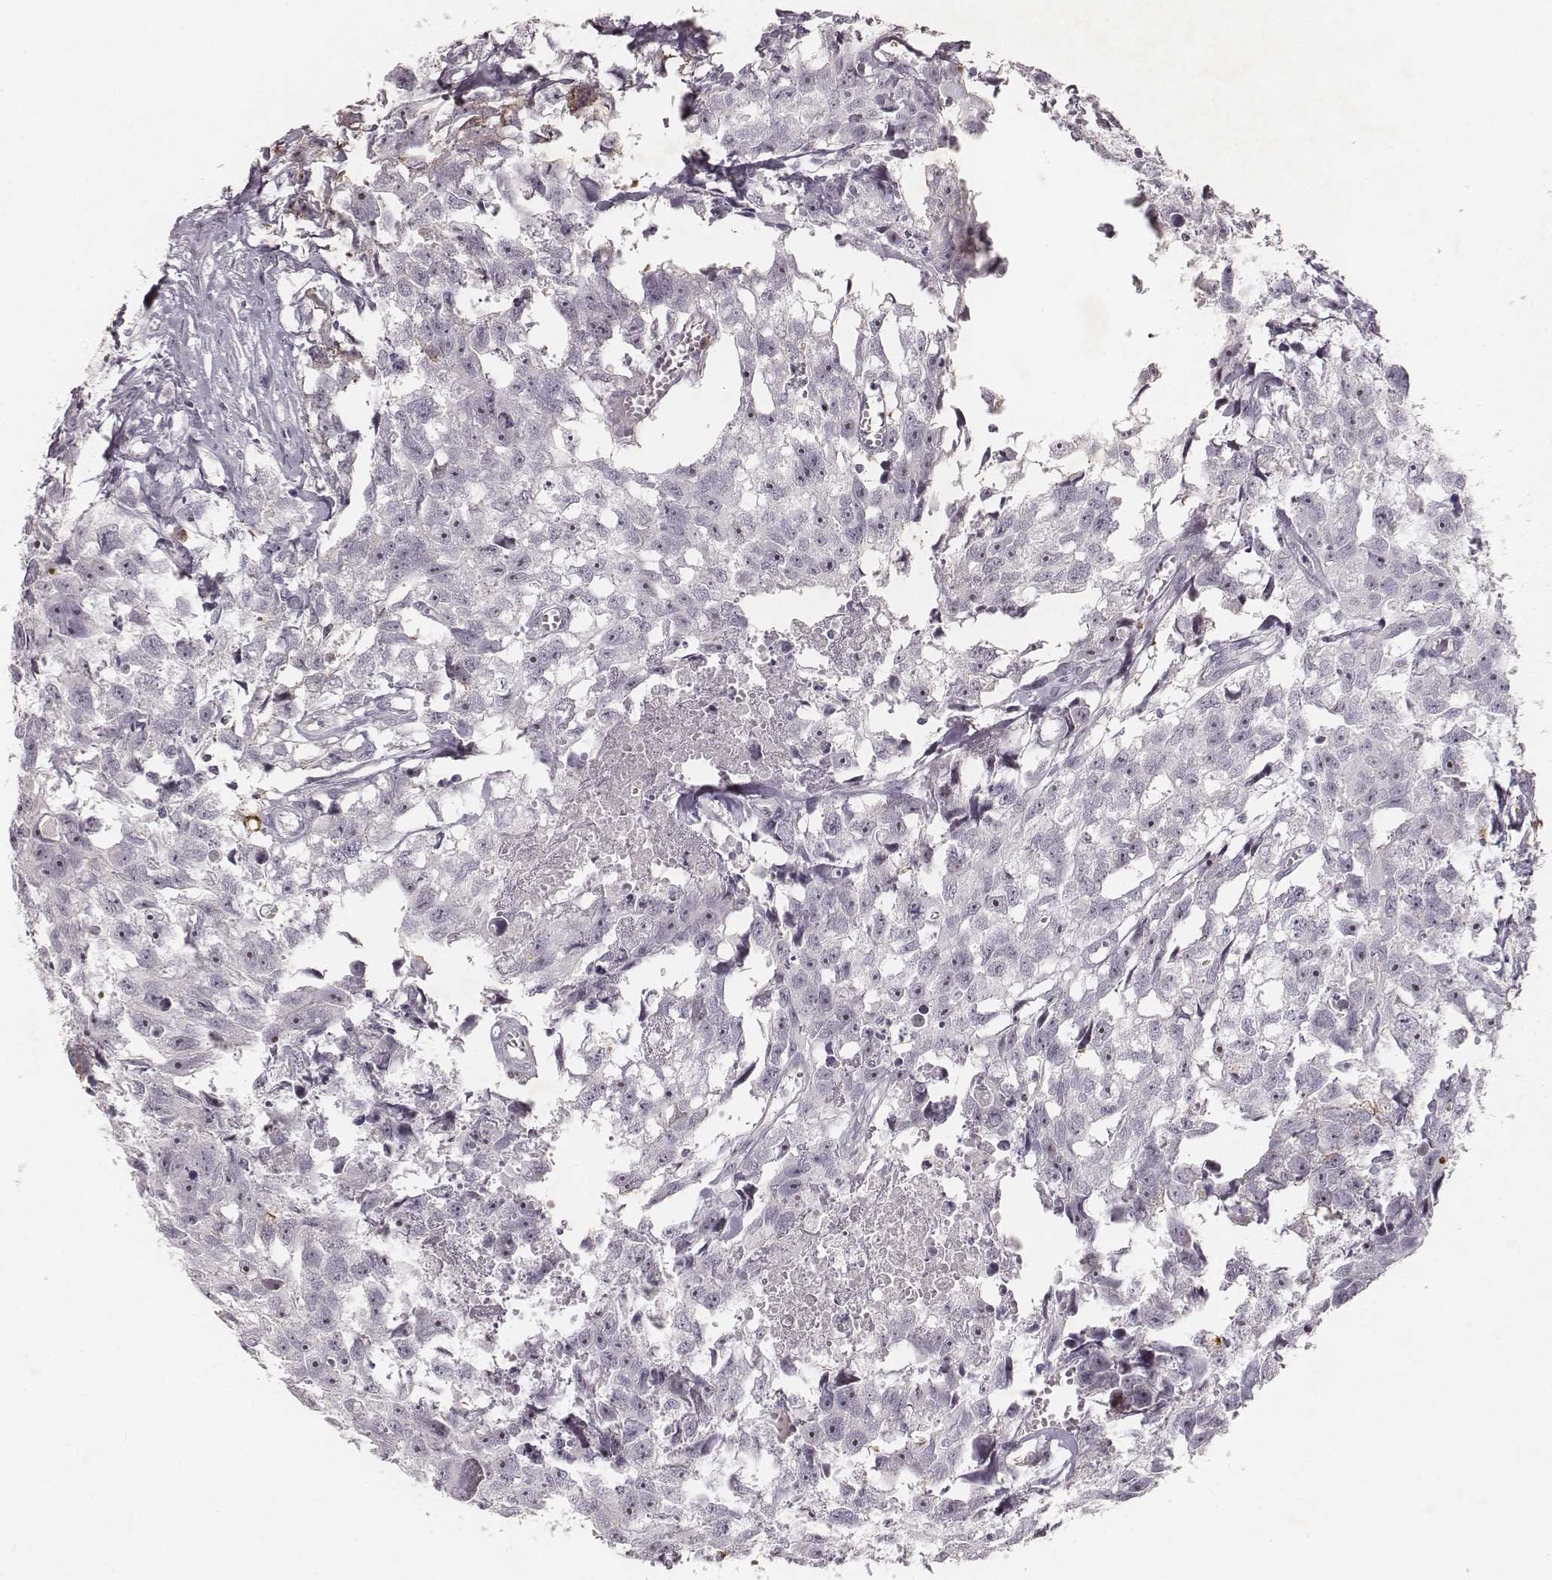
{"staining": {"intensity": "moderate", "quantity": "<25%", "location": "nuclear"}, "tissue": "testis cancer", "cell_type": "Tumor cells", "image_type": "cancer", "snomed": [{"axis": "morphology", "description": "Carcinoma, Embryonal, NOS"}, {"axis": "morphology", "description": "Teratoma, malignant, NOS"}, {"axis": "topography", "description": "Testis"}], "caption": "Protein expression analysis of testis malignant teratoma exhibits moderate nuclear positivity in about <25% of tumor cells.", "gene": "MADCAM1", "patient": {"sex": "male", "age": 44}}